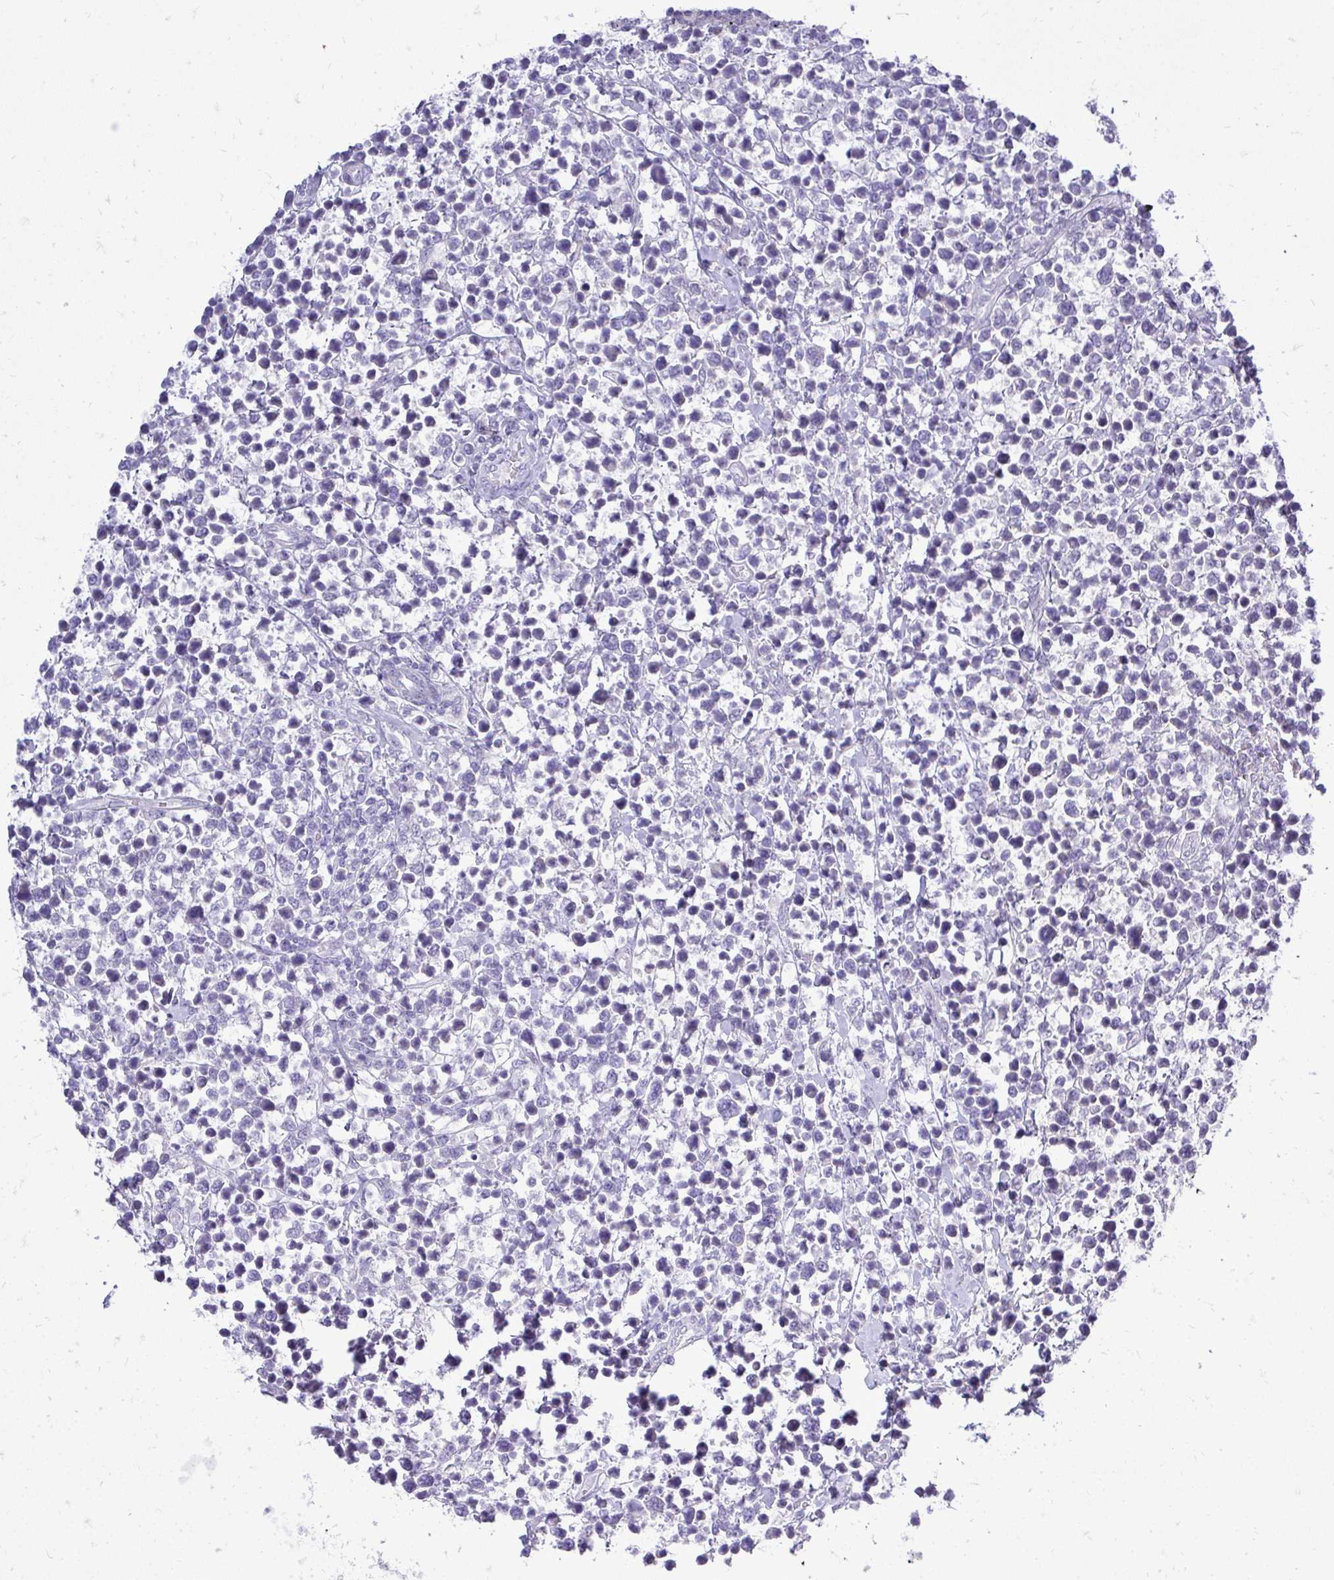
{"staining": {"intensity": "negative", "quantity": "none", "location": "none"}, "tissue": "lymphoma", "cell_type": "Tumor cells", "image_type": "cancer", "snomed": [{"axis": "morphology", "description": "Malignant lymphoma, non-Hodgkin's type, High grade"}, {"axis": "topography", "description": "Soft tissue"}], "caption": "High power microscopy histopathology image of an immunohistochemistry histopathology image of lymphoma, revealing no significant positivity in tumor cells.", "gene": "OR8D1", "patient": {"sex": "female", "age": 56}}